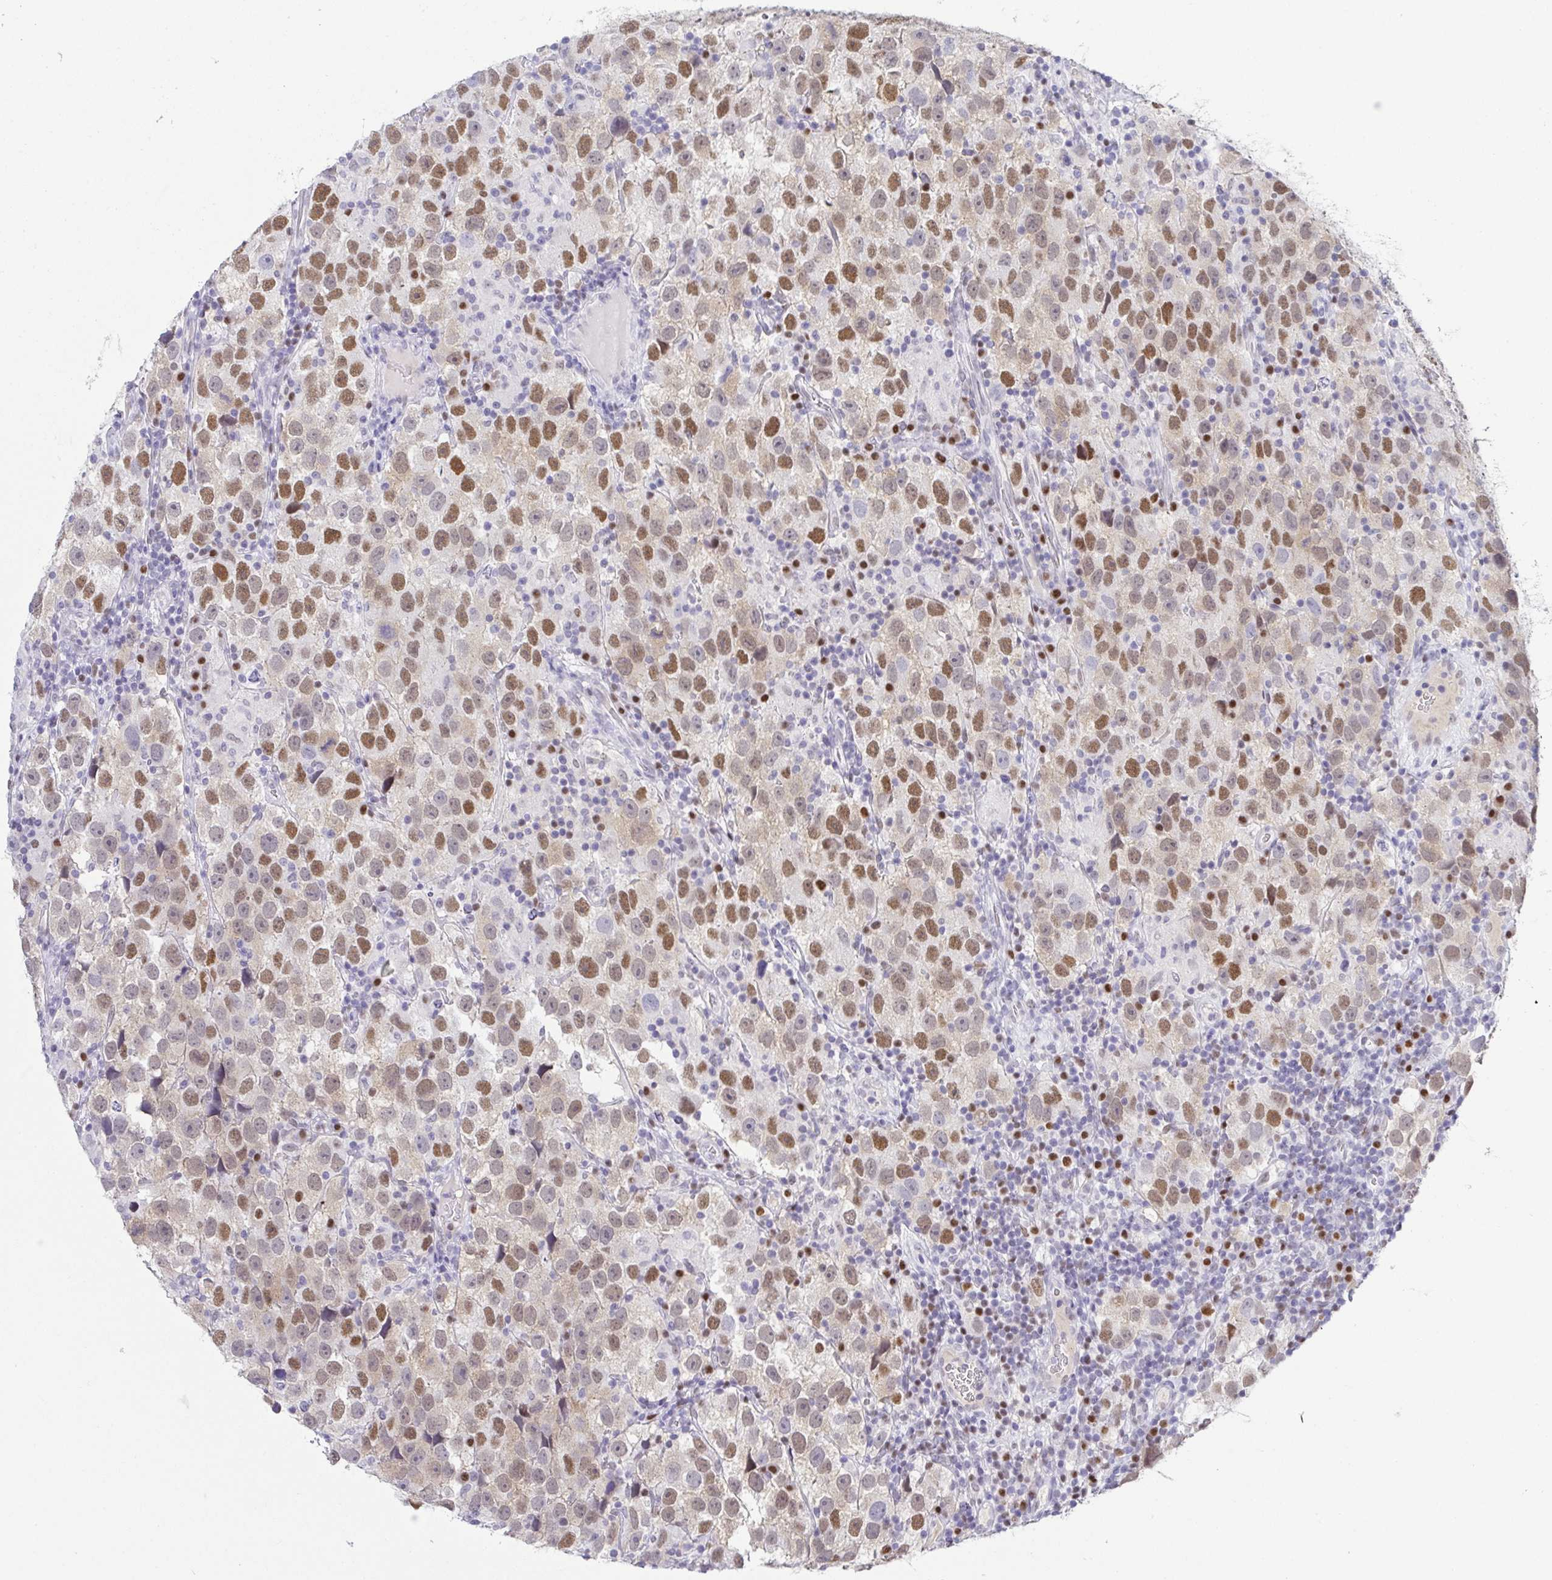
{"staining": {"intensity": "moderate", "quantity": "25%-75%", "location": "nuclear"}, "tissue": "testis cancer", "cell_type": "Tumor cells", "image_type": "cancer", "snomed": [{"axis": "morphology", "description": "Seminoma, NOS"}, {"axis": "topography", "description": "Testis"}], "caption": "Brown immunohistochemical staining in human testis seminoma reveals moderate nuclear staining in about 25%-75% of tumor cells.", "gene": "TCF3", "patient": {"sex": "male", "age": 26}}